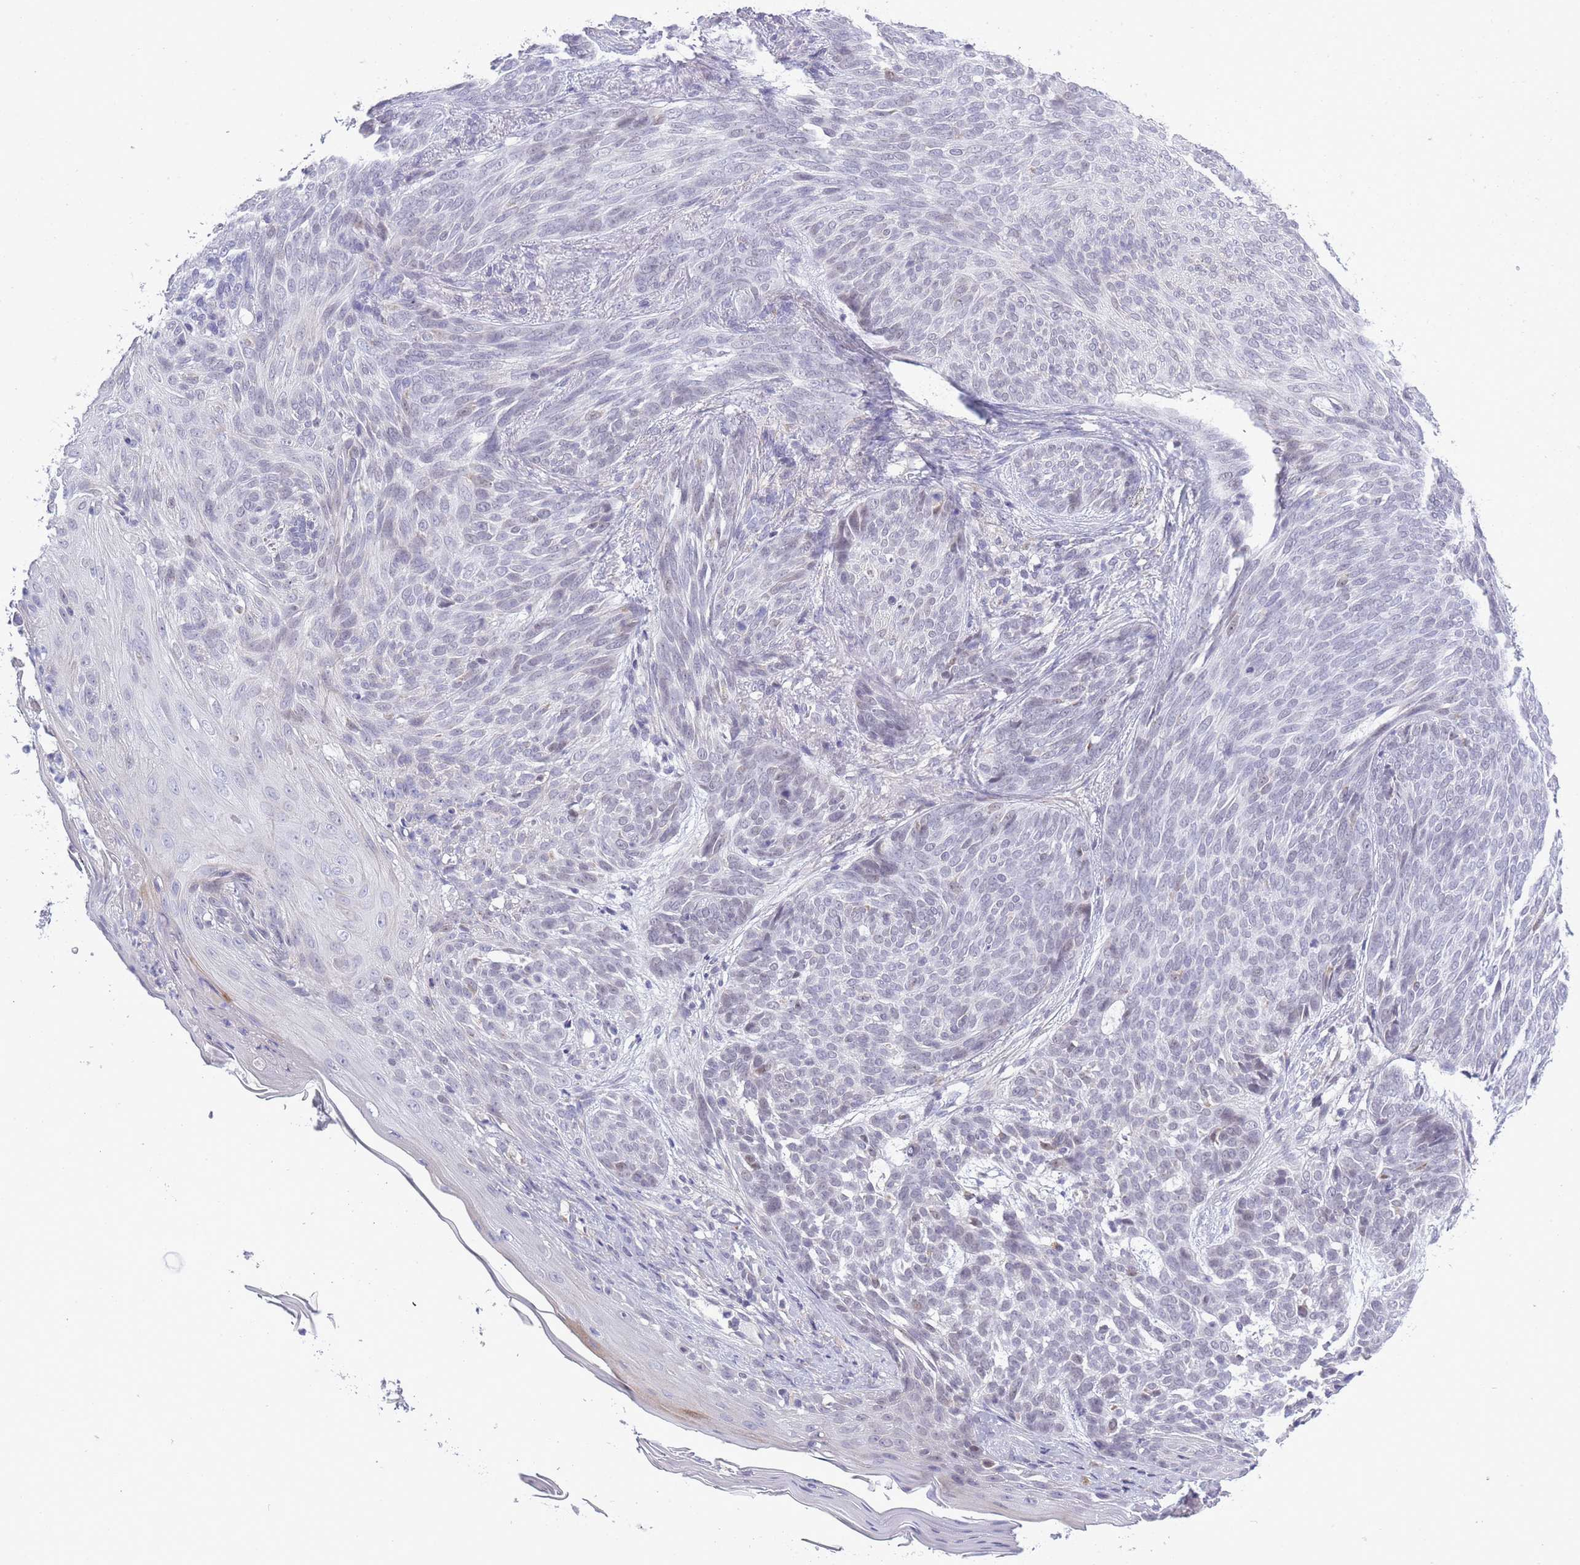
{"staining": {"intensity": "negative", "quantity": "none", "location": "none"}, "tissue": "skin cancer", "cell_type": "Tumor cells", "image_type": "cancer", "snomed": [{"axis": "morphology", "description": "Basal cell carcinoma"}, {"axis": "topography", "description": "Skin"}], "caption": "Photomicrograph shows no significant protein staining in tumor cells of basal cell carcinoma (skin).", "gene": "ZBTB24", "patient": {"sex": "female", "age": 86}}